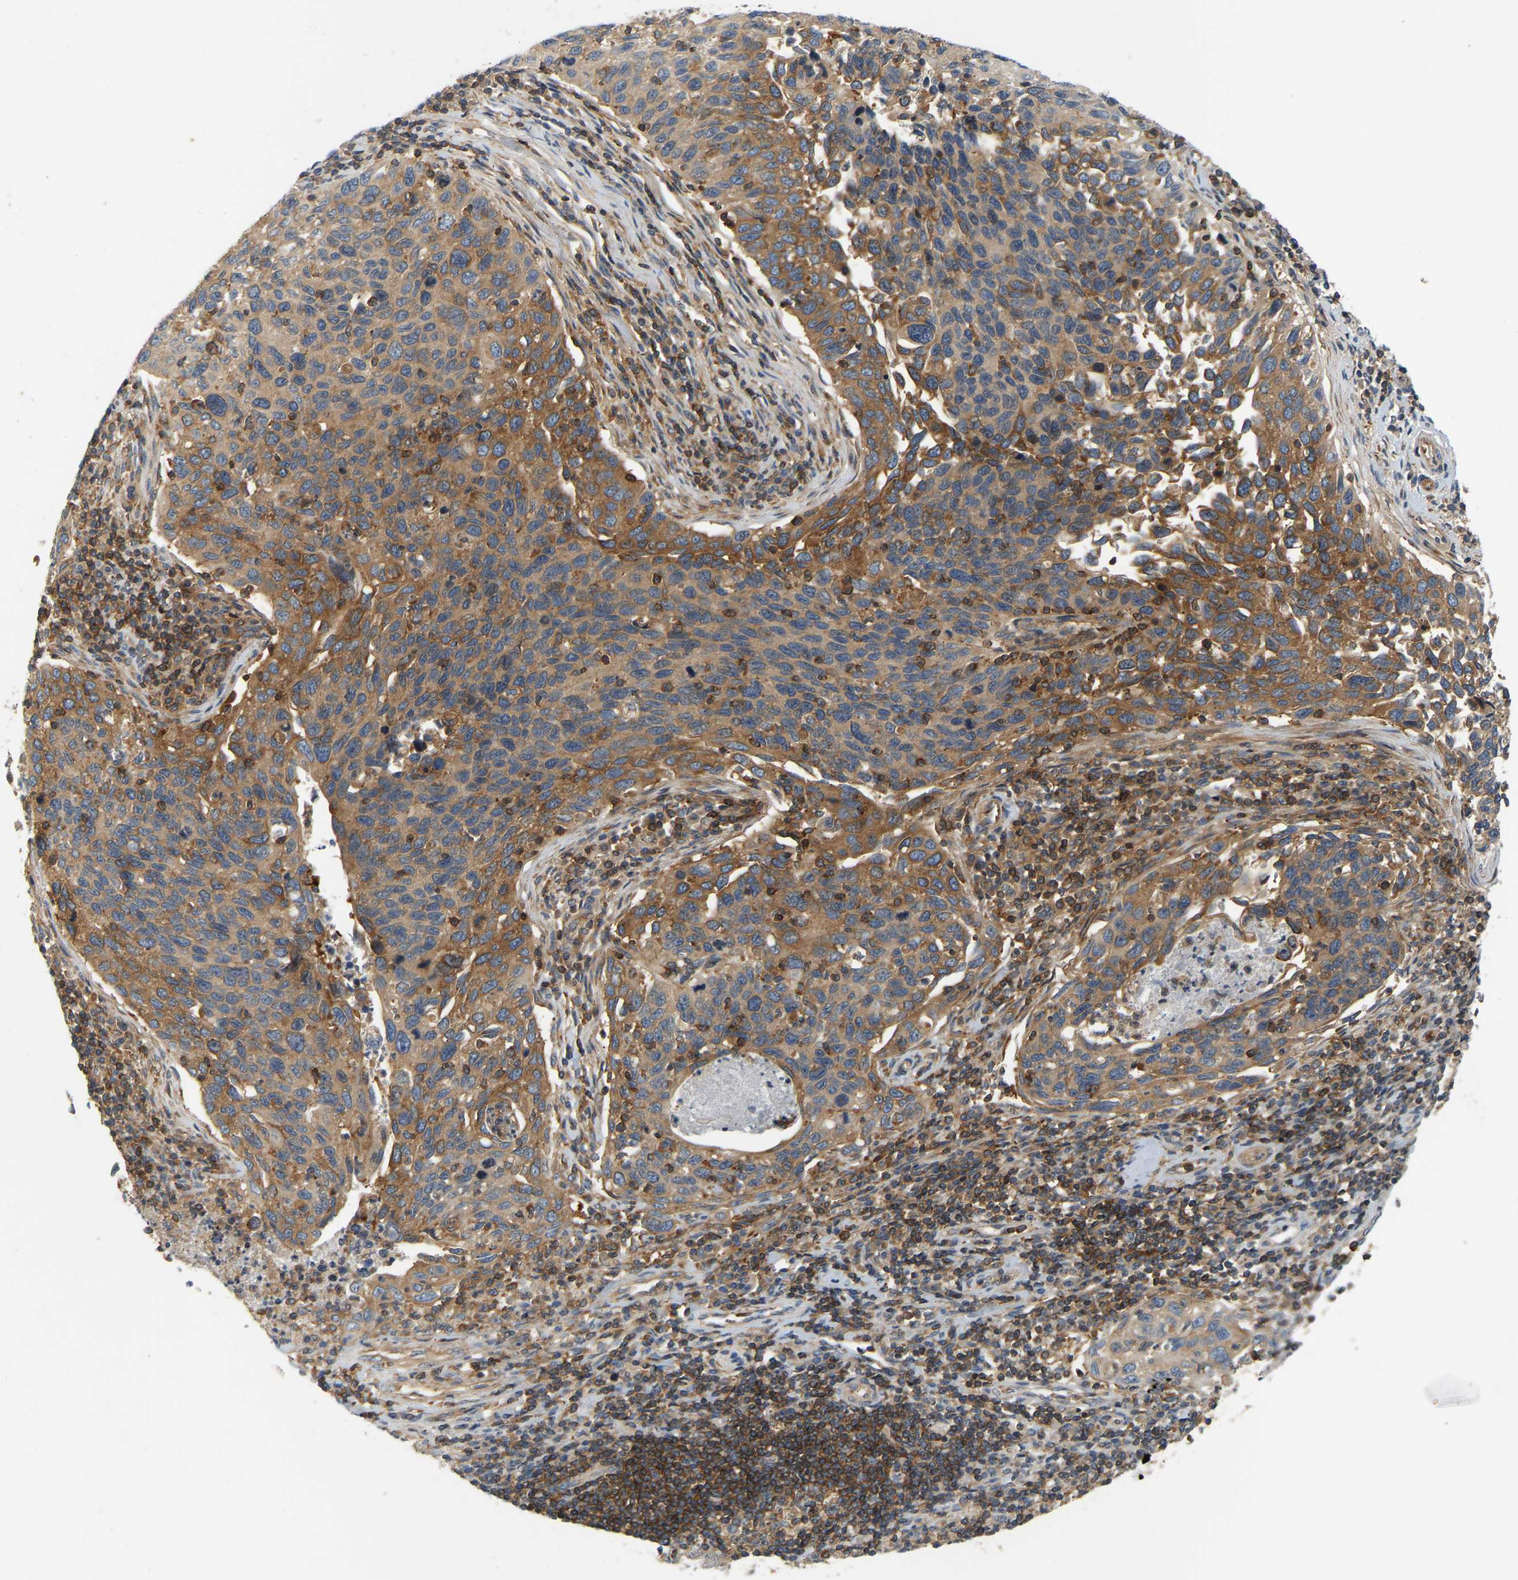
{"staining": {"intensity": "moderate", "quantity": ">75%", "location": "cytoplasmic/membranous"}, "tissue": "cervical cancer", "cell_type": "Tumor cells", "image_type": "cancer", "snomed": [{"axis": "morphology", "description": "Squamous cell carcinoma, NOS"}, {"axis": "topography", "description": "Cervix"}], "caption": "Cervical cancer (squamous cell carcinoma) was stained to show a protein in brown. There is medium levels of moderate cytoplasmic/membranous positivity in approximately >75% of tumor cells. Nuclei are stained in blue.", "gene": "AKAP13", "patient": {"sex": "female", "age": 53}}